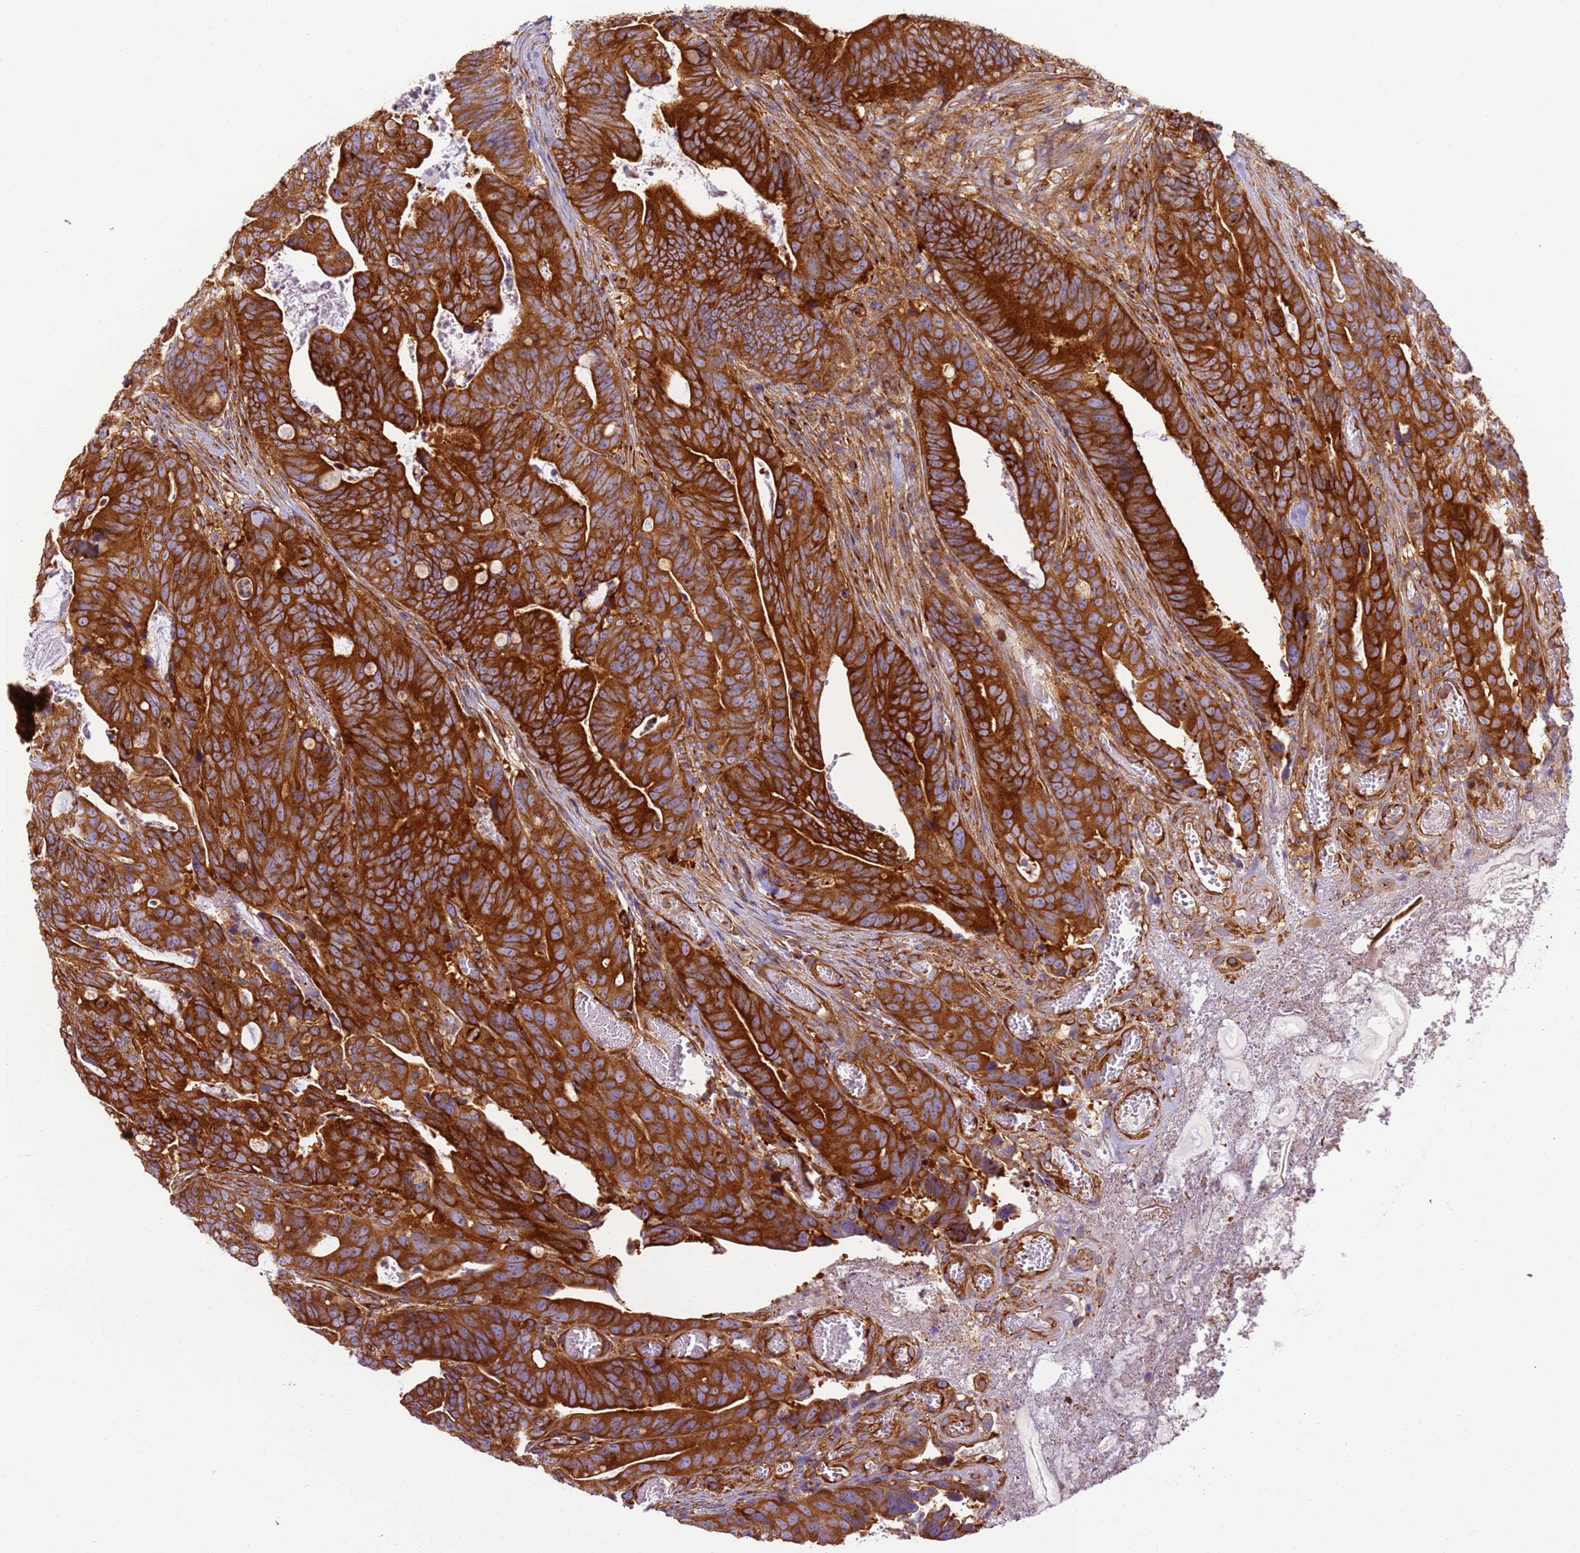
{"staining": {"intensity": "strong", "quantity": ">75%", "location": "cytoplasmic/membranous"}, "tissue": "colorectal cancer", "cell_type": "Tumor cells", "image_type": "cancer", "snomed": [{"axis": "morphology", "description": "Adenocarcinoma, NOS"}, {"axis": "topography", "description": "Colon"}], "caption": "The histopathology image exhibits staining of adenocarcinoma (colorectal), revealing strong cytoplasmic/membranous protein staining (brown color) within tumor cells.", "gene": "DYNC1I2", "patient": {"sex": "female", "age": 82}}